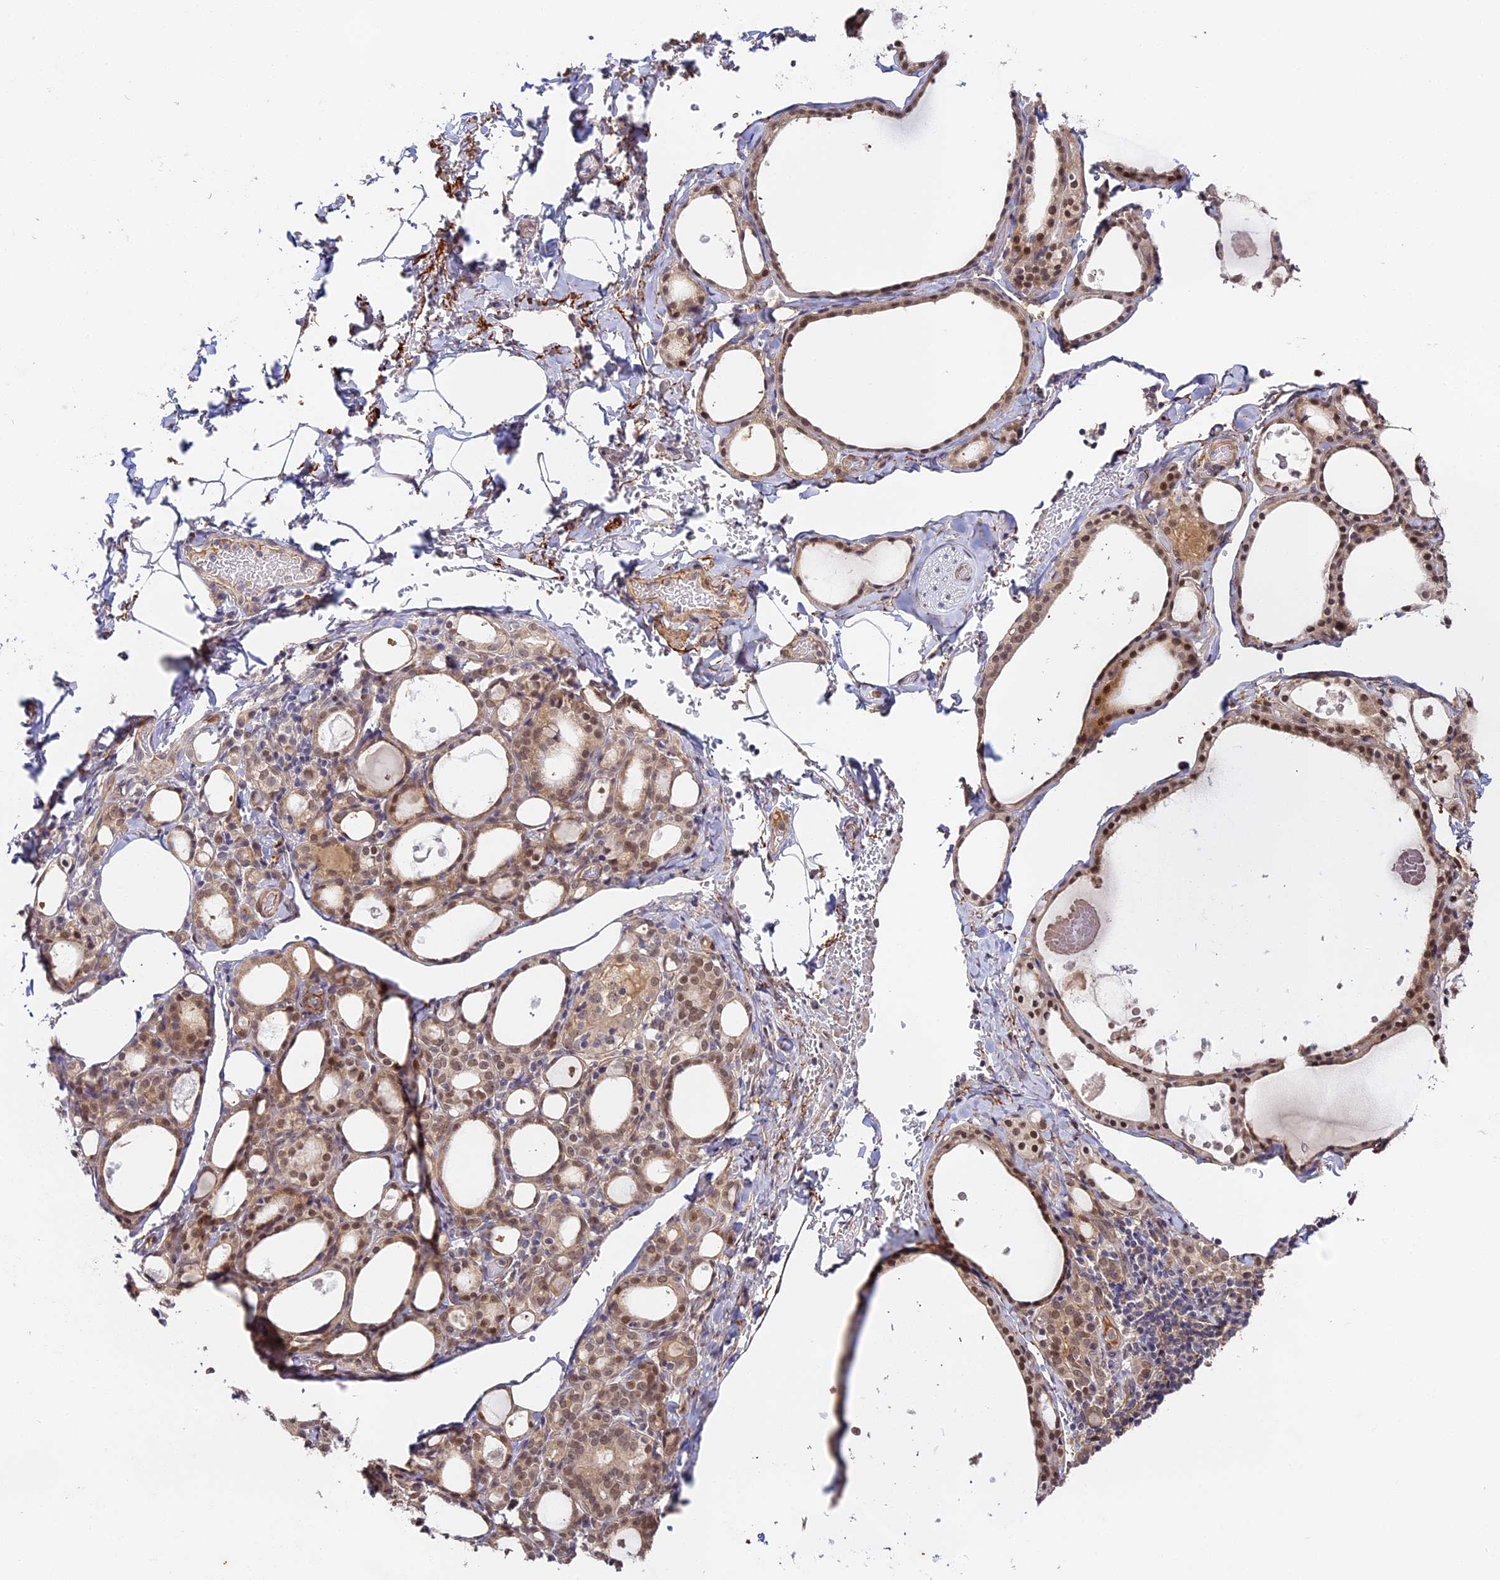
{"staining": {"intensity": "moderate", "quantity": ">75%", "location": "nuclear"}, "tissue": "thyroid gland", "cell_type": "Glandular cells", "image_type": "normal", "snomed": [{"axis": "morphology", "description": "Normal tissue, NOS"}, {"axis": "topography", "description": "Thyroid gland"}], "caption": "Immunohistochemistry (DAB) staining of unremarkable thyroid gland exhibits moderate nuclear protein positivity in about >75% of glandular cells.", "gene": "IMPACT", "patient": {"sex": "male", "age": 56}}